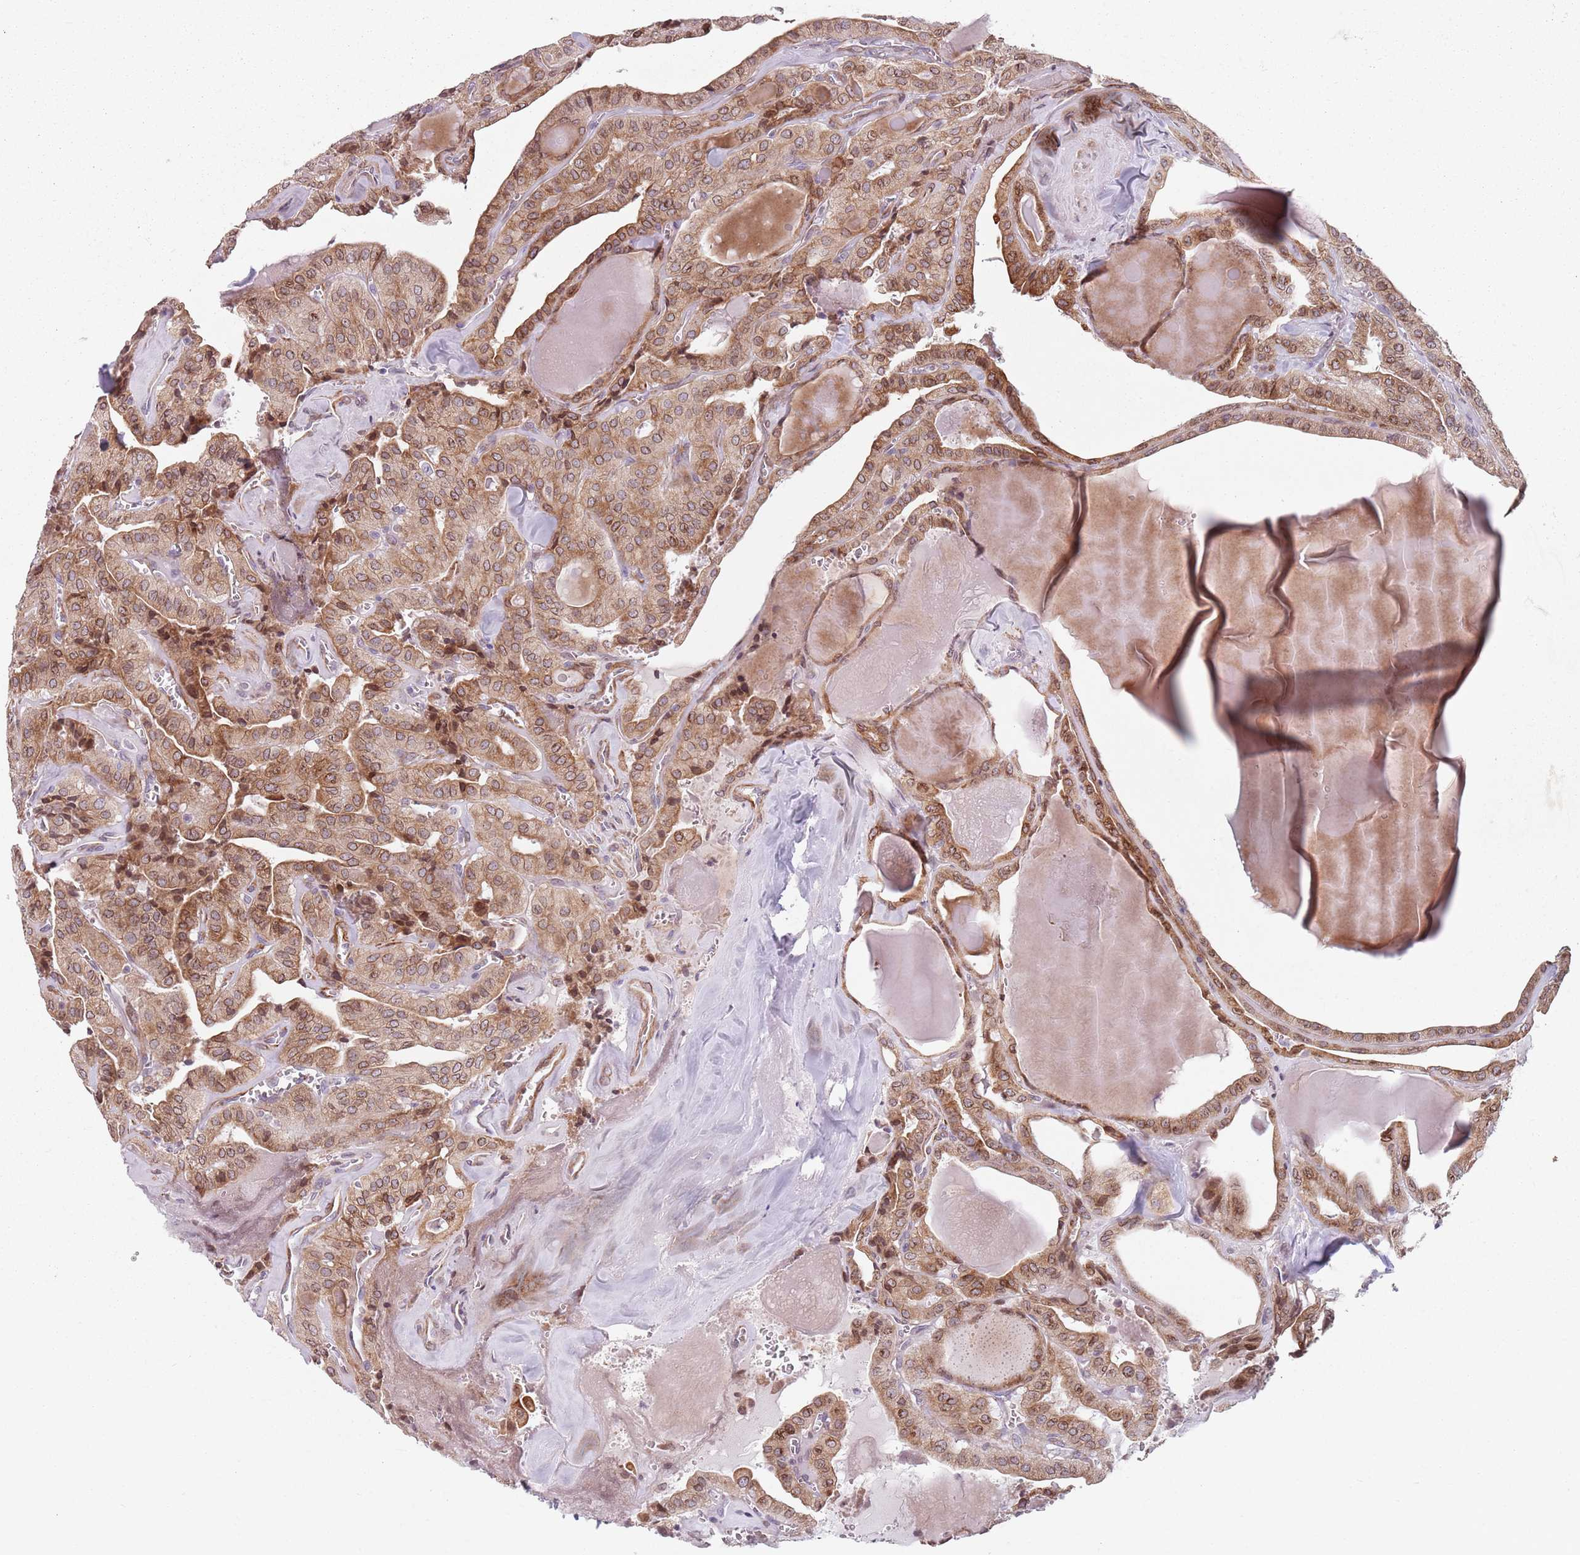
{"staining": {"intensity": "moderate", "quantity": ">75%", "location": "cytoplasmic/membranous"}, "tissue": "thyroid cancer", "cell_type": "Tumor cells", "image_type": "cancer", "snomed": [{"axis": "morphology", "description": "Papillary adenocarcinoma, NOS"}, {"axis": "topography", "description": "Thyroid gland"}], "caption": "High-magnification brightfield microscopy of thyroid cancer stained with DAB (brown) and counterstained with hematoxylin (blue). tumor cells exhibit moderate cytoplasmic/membranous expression is appreciated in about>75% of cells.", "gene": "TMC4", "patient": {"sex": "male", "age": 52}}